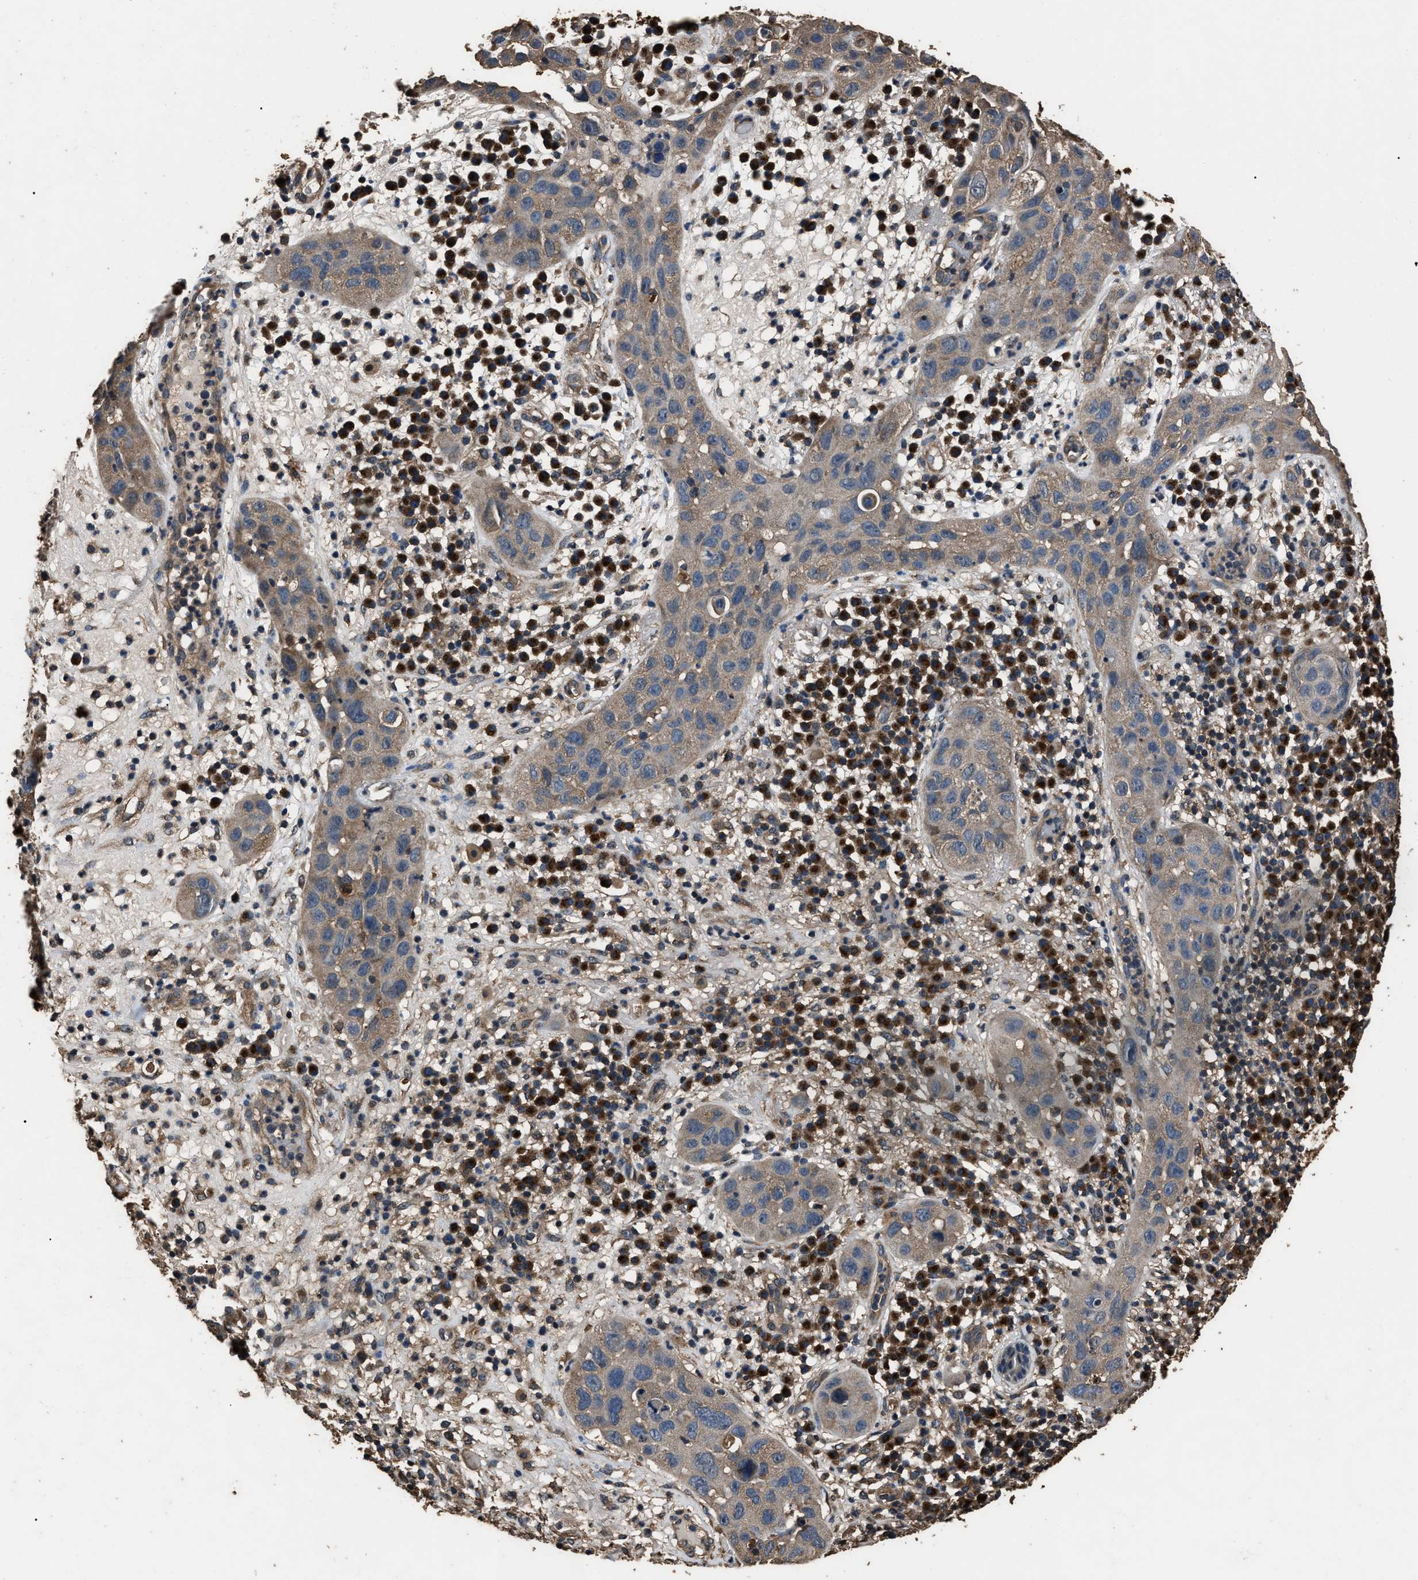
{"staining": {"intensity": "weak", "quantity": "25%-75%", "location": "cytoplasmic/membranous"}, "tissue": "skin cancer", "cell_type": "Tumor cells", "image_type": "cancer", "snomed": [{"axis": "morphology", "description": "Squamous cell carcinoma in situ, NOS"}, {"axis": "morphology", "description": "Squamous cell carcinoma, NOS"}, {"axis": "topography", "description": "Skin"}], "caption": "Weak cytoplasmic/membranous staining for a protein is identified in approximately 25%-75% of tumor cells of skin cancer using IHC.", "gene": "RNF216", "patient": {"sex": "male", "age": 93}}